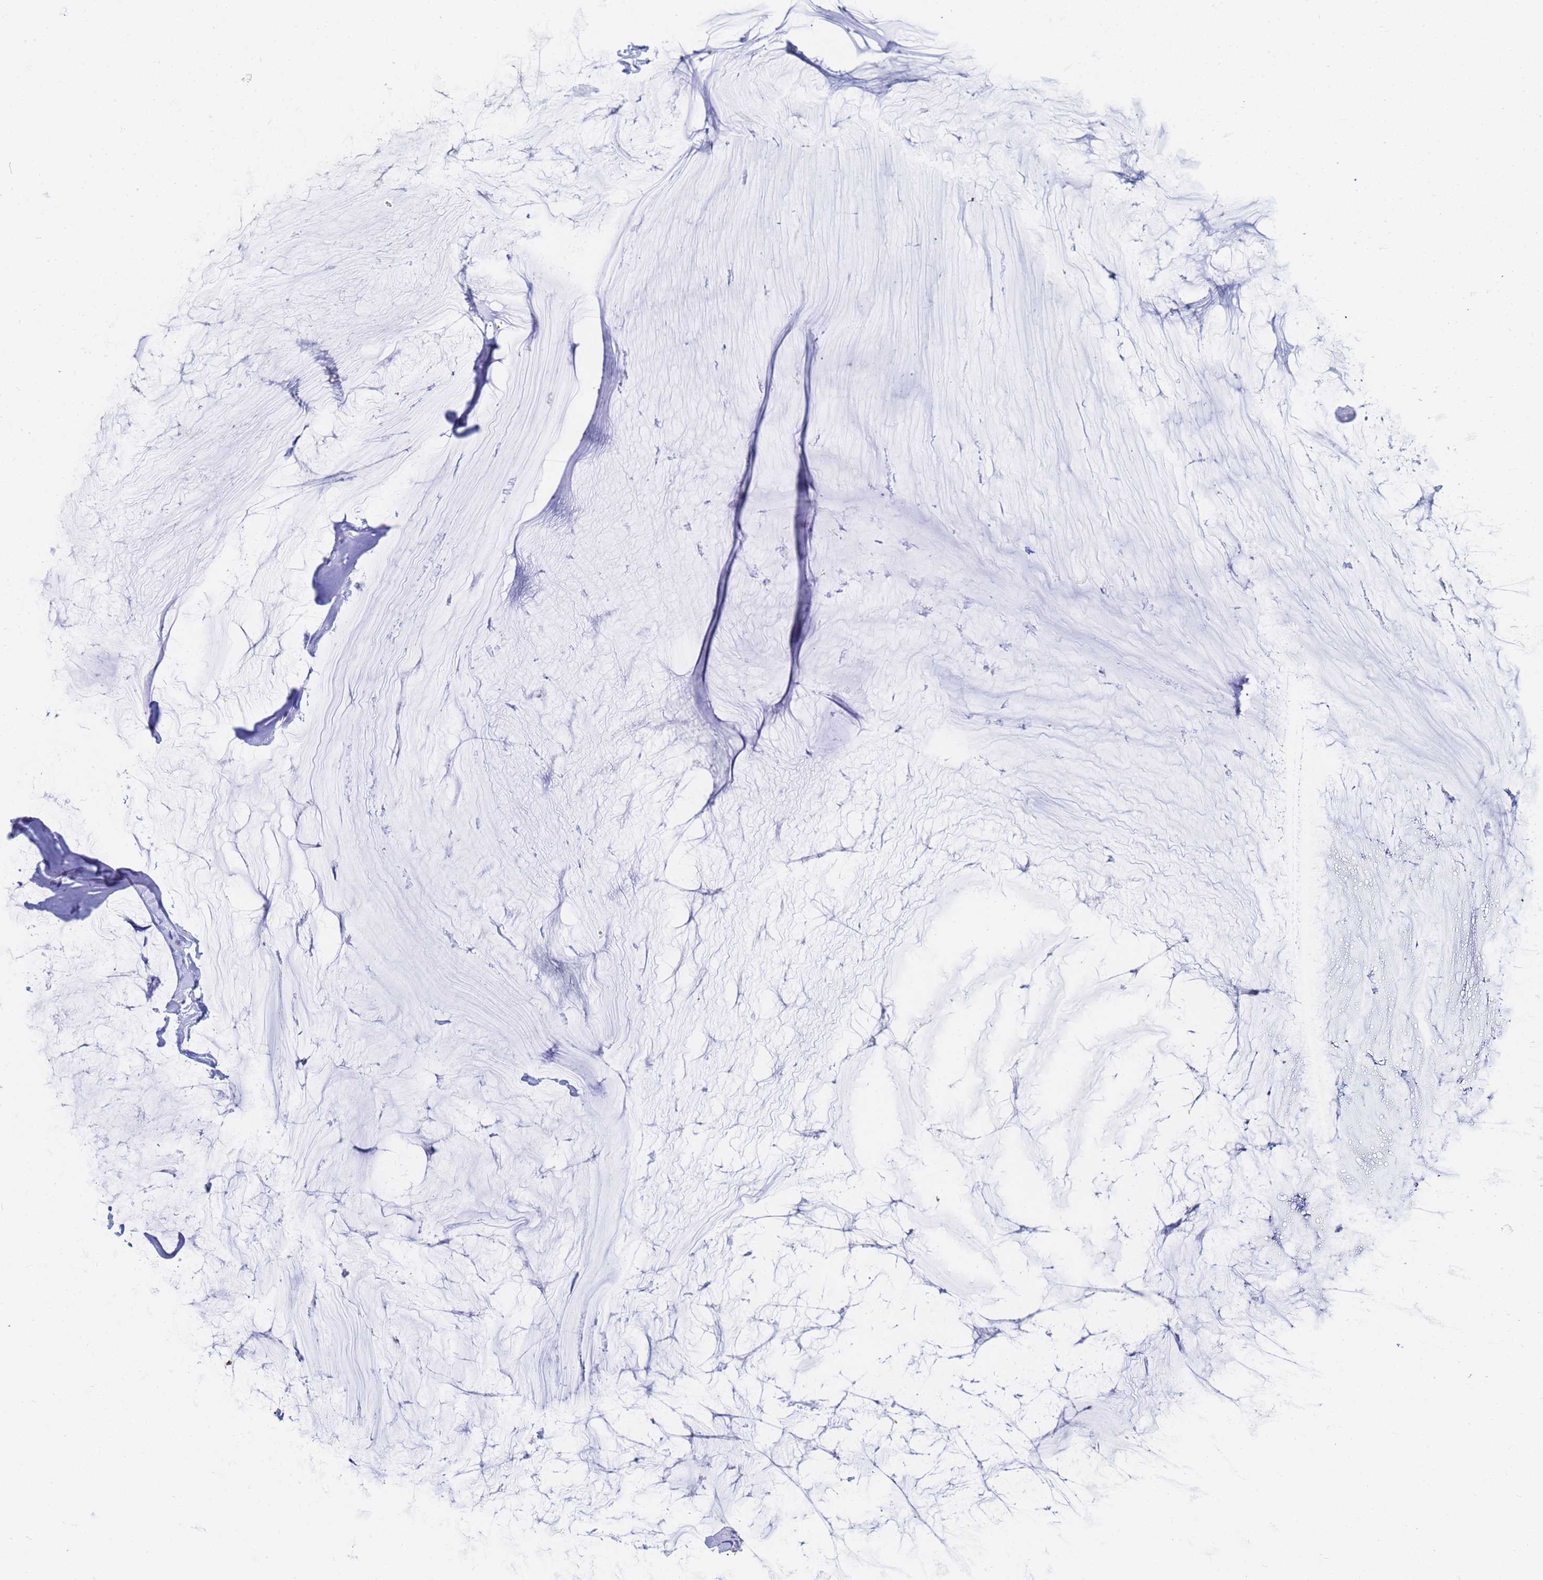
{"staining": {"intensity": "negative", "quantity": "none", "location": "none"}, "tissue": "ovarian cancer", "cell_type": "Tumor cells", "image_type": "cancer", "snomed": [{"axis": "morphology", "description": "Cystadenocarcinoma, mucinous, NOS"}, {"axis": "topography", "description": "Ovary"}], "caption": "The photomicrograph demonstrates no staining of tumor cells in ovarian mucinous cystadenocarcinoma.", "gene": "C2orf72", "patient": {"sex": "female", "age": 39}}